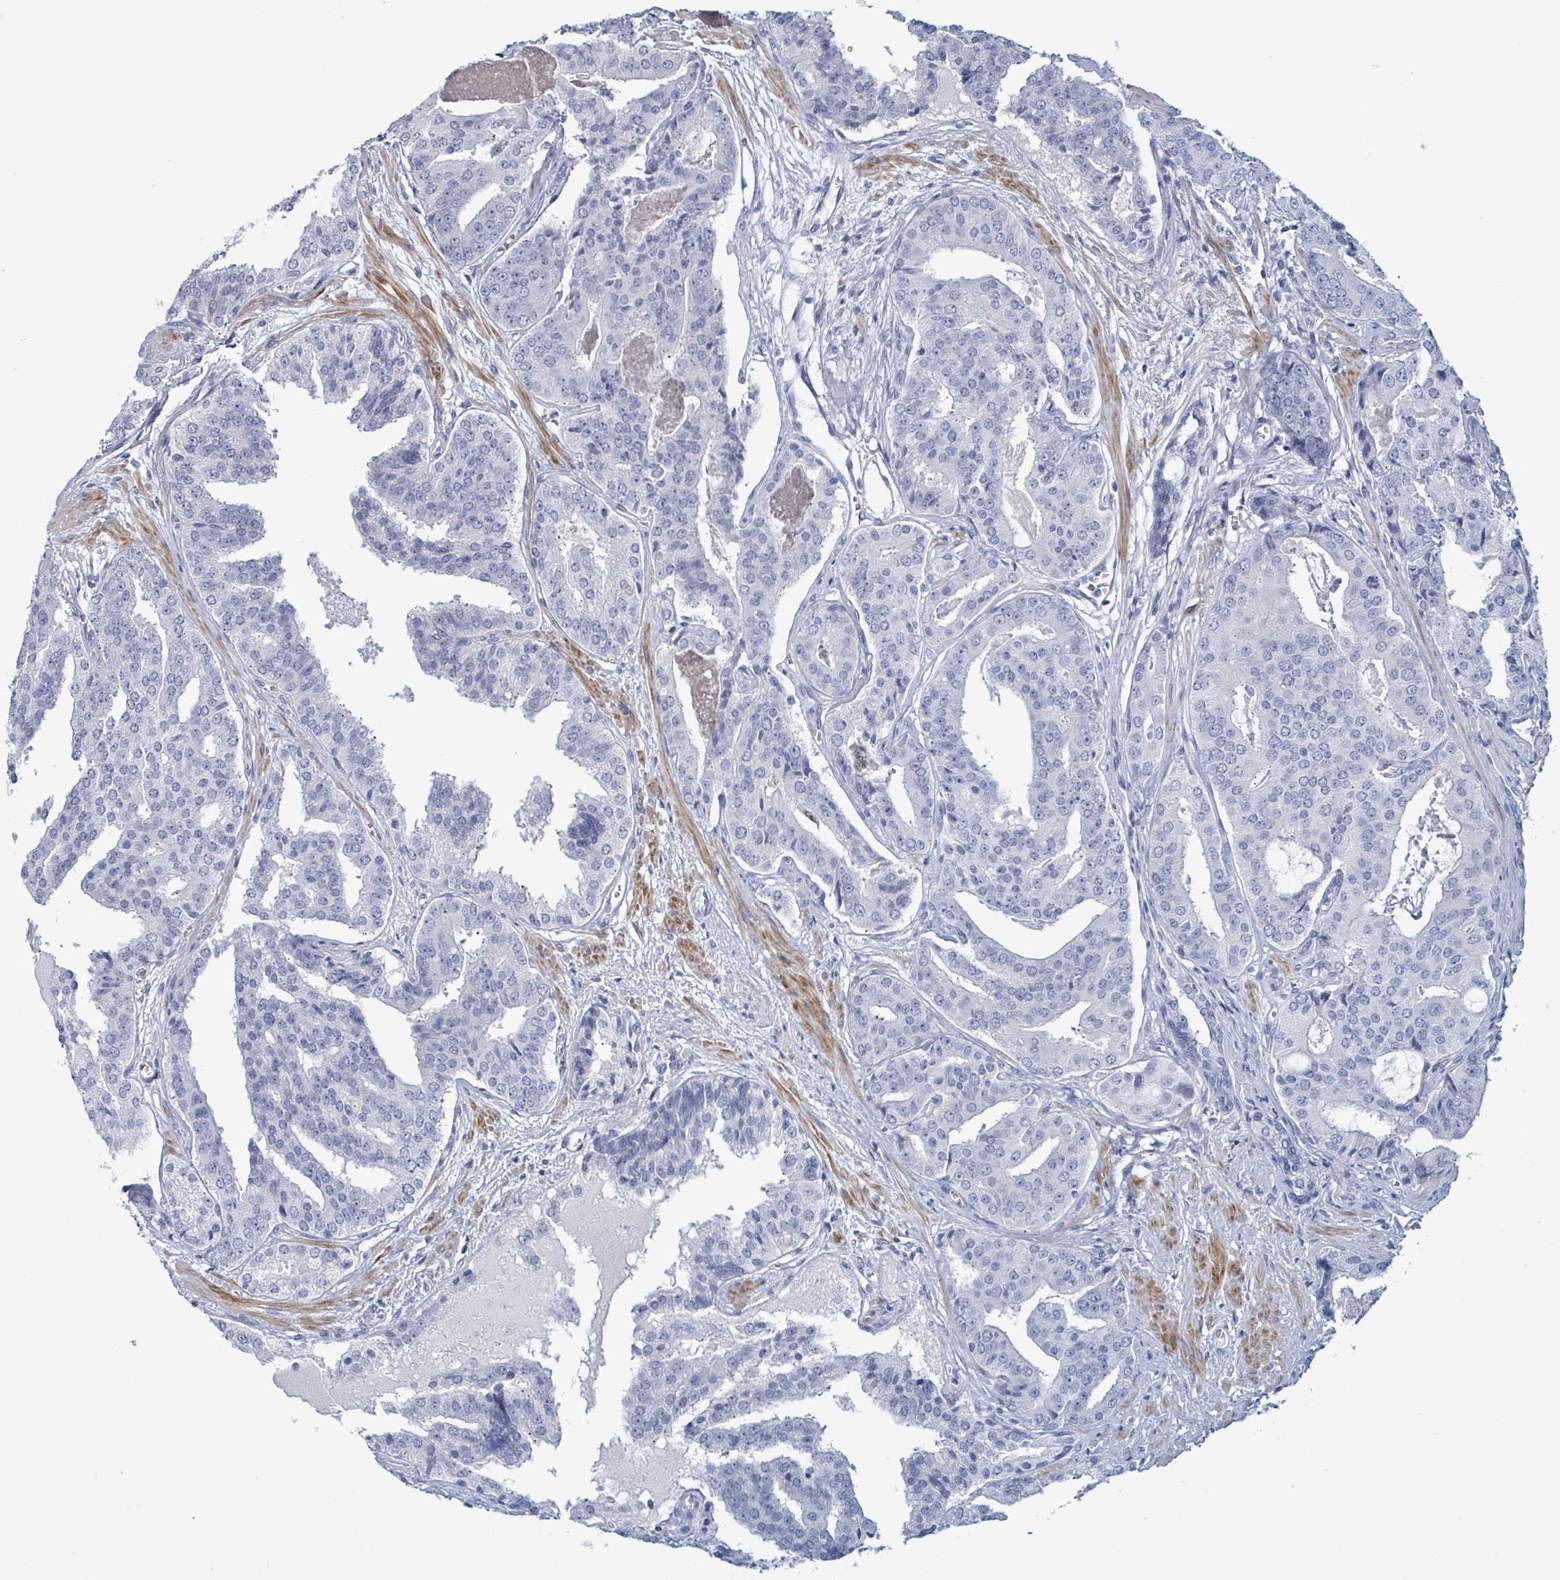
{"staining": {"intensity": "negative", "quantity": "none", "location": "none"}, "tissue": "prostate cancer", "cell_type": "Tumor cells", "image_type": "cancer", "snomed": [{"axis": "morphology", "description": "Adenocarcinoma, High grade"}, {"axis": "topography", "description": "Prostate"}], "caption": "This histopathology image is of prostate high-grade adenocarcinoma stained with immunohistochemistry to label a protein in brown with the nuclei are counter-stained blue. There is no staining in tumor cells. (DAB (3,3'-diaminobenzidine) IHC visualized using brightfield microscopy, high magnification).", "gene": "ZNF771", "patient": {"sex": "male", "age": 71}}